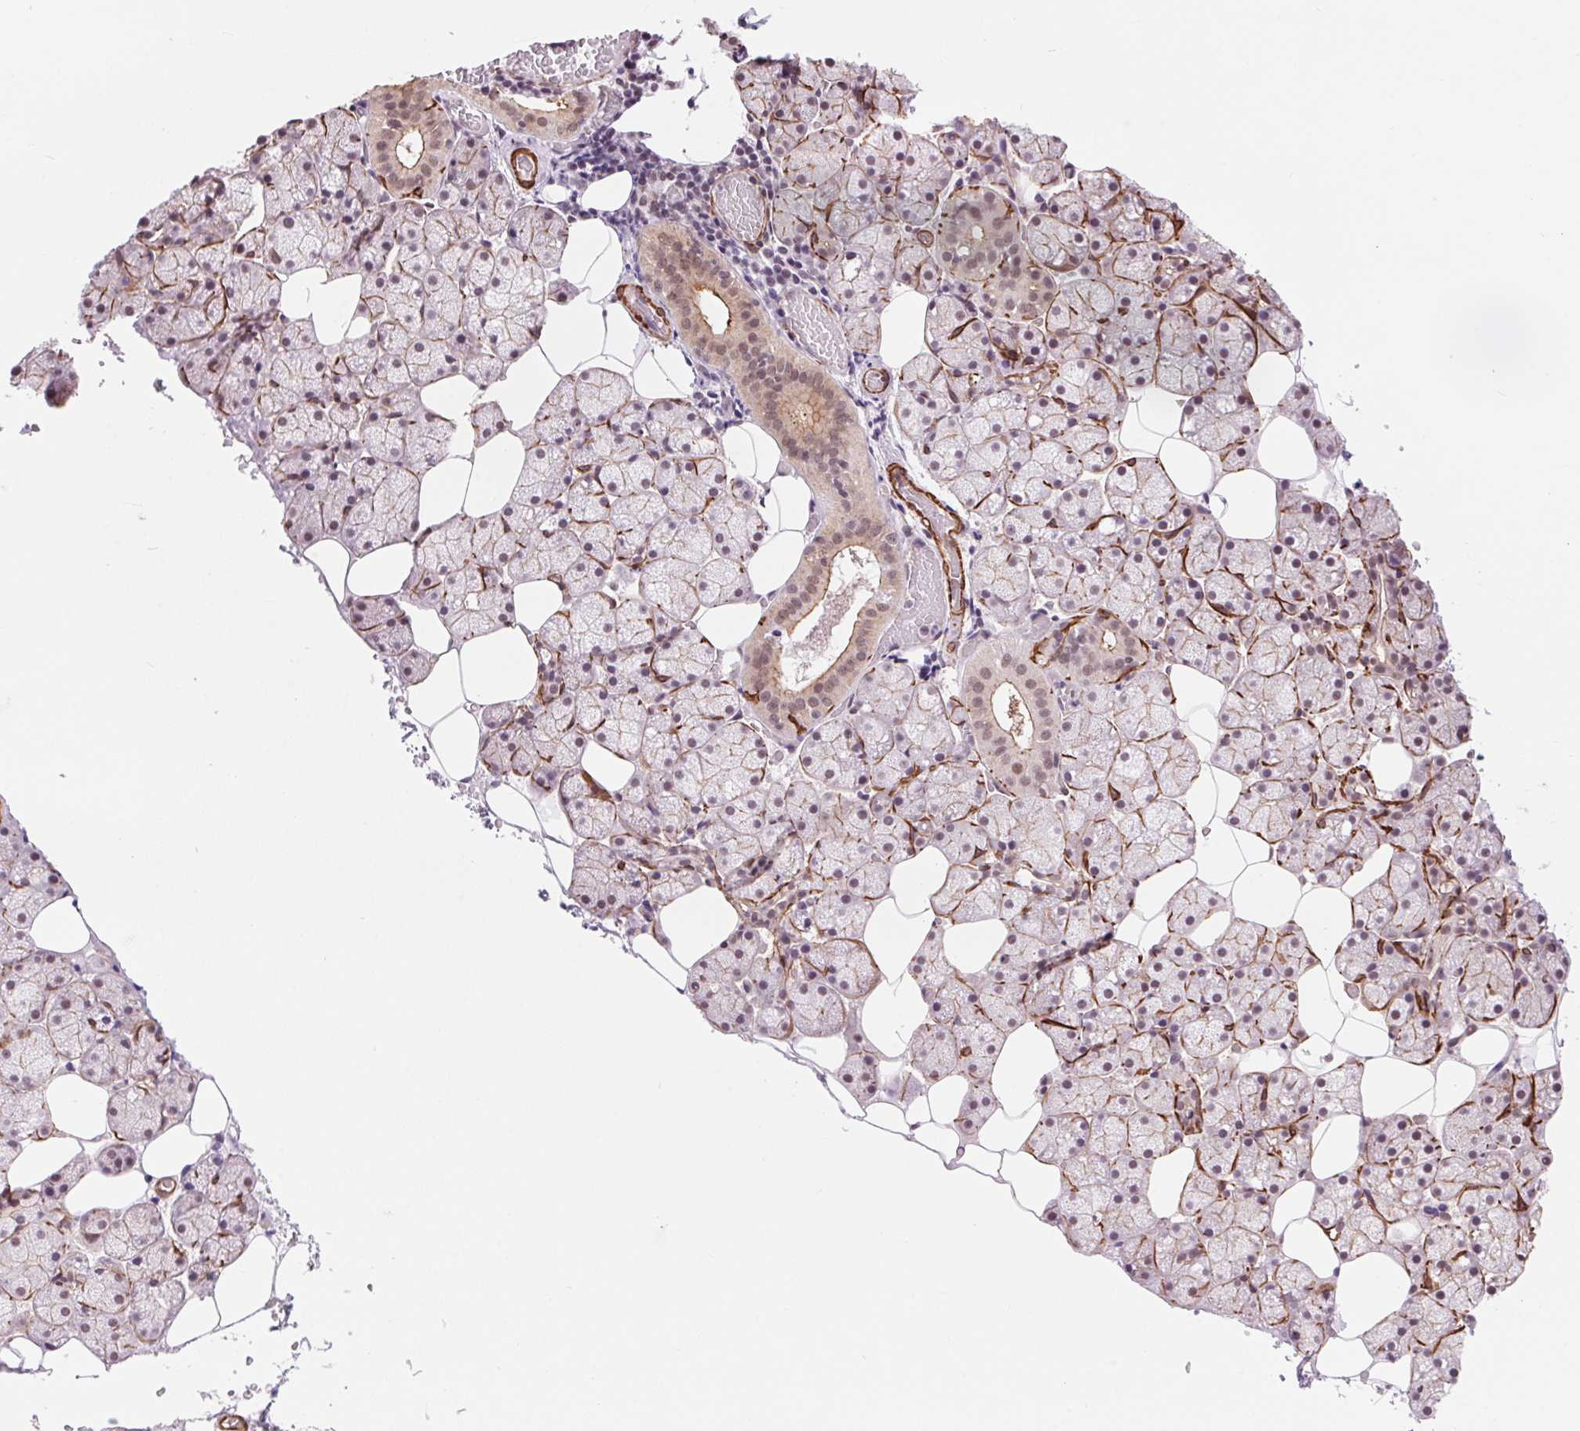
{"staining": {"intensity": "moderate", "quantity": "25%-75%", "location": "cytoplasmic/membranous"}, "tissue": "salivary gland", "cell_type": "Glandular cells", "image_type": "normal", "snomed": [{"axis": "morphology", "description": "Normal tissue, NOS"}, {"axis": "topography", "description": "Salivary gland"}], "caption": "A brown stain shows moderate cytoplasmic/membranous expression of a protein in glandular cells of unremarkable human salivary gland. (DAB (3,3'-diaminobenzidine) IHC, brown staining for protein, blue staining for nuclei).", "gene": "BCAT1", "patient": {"sex": "male", "age": 38}}